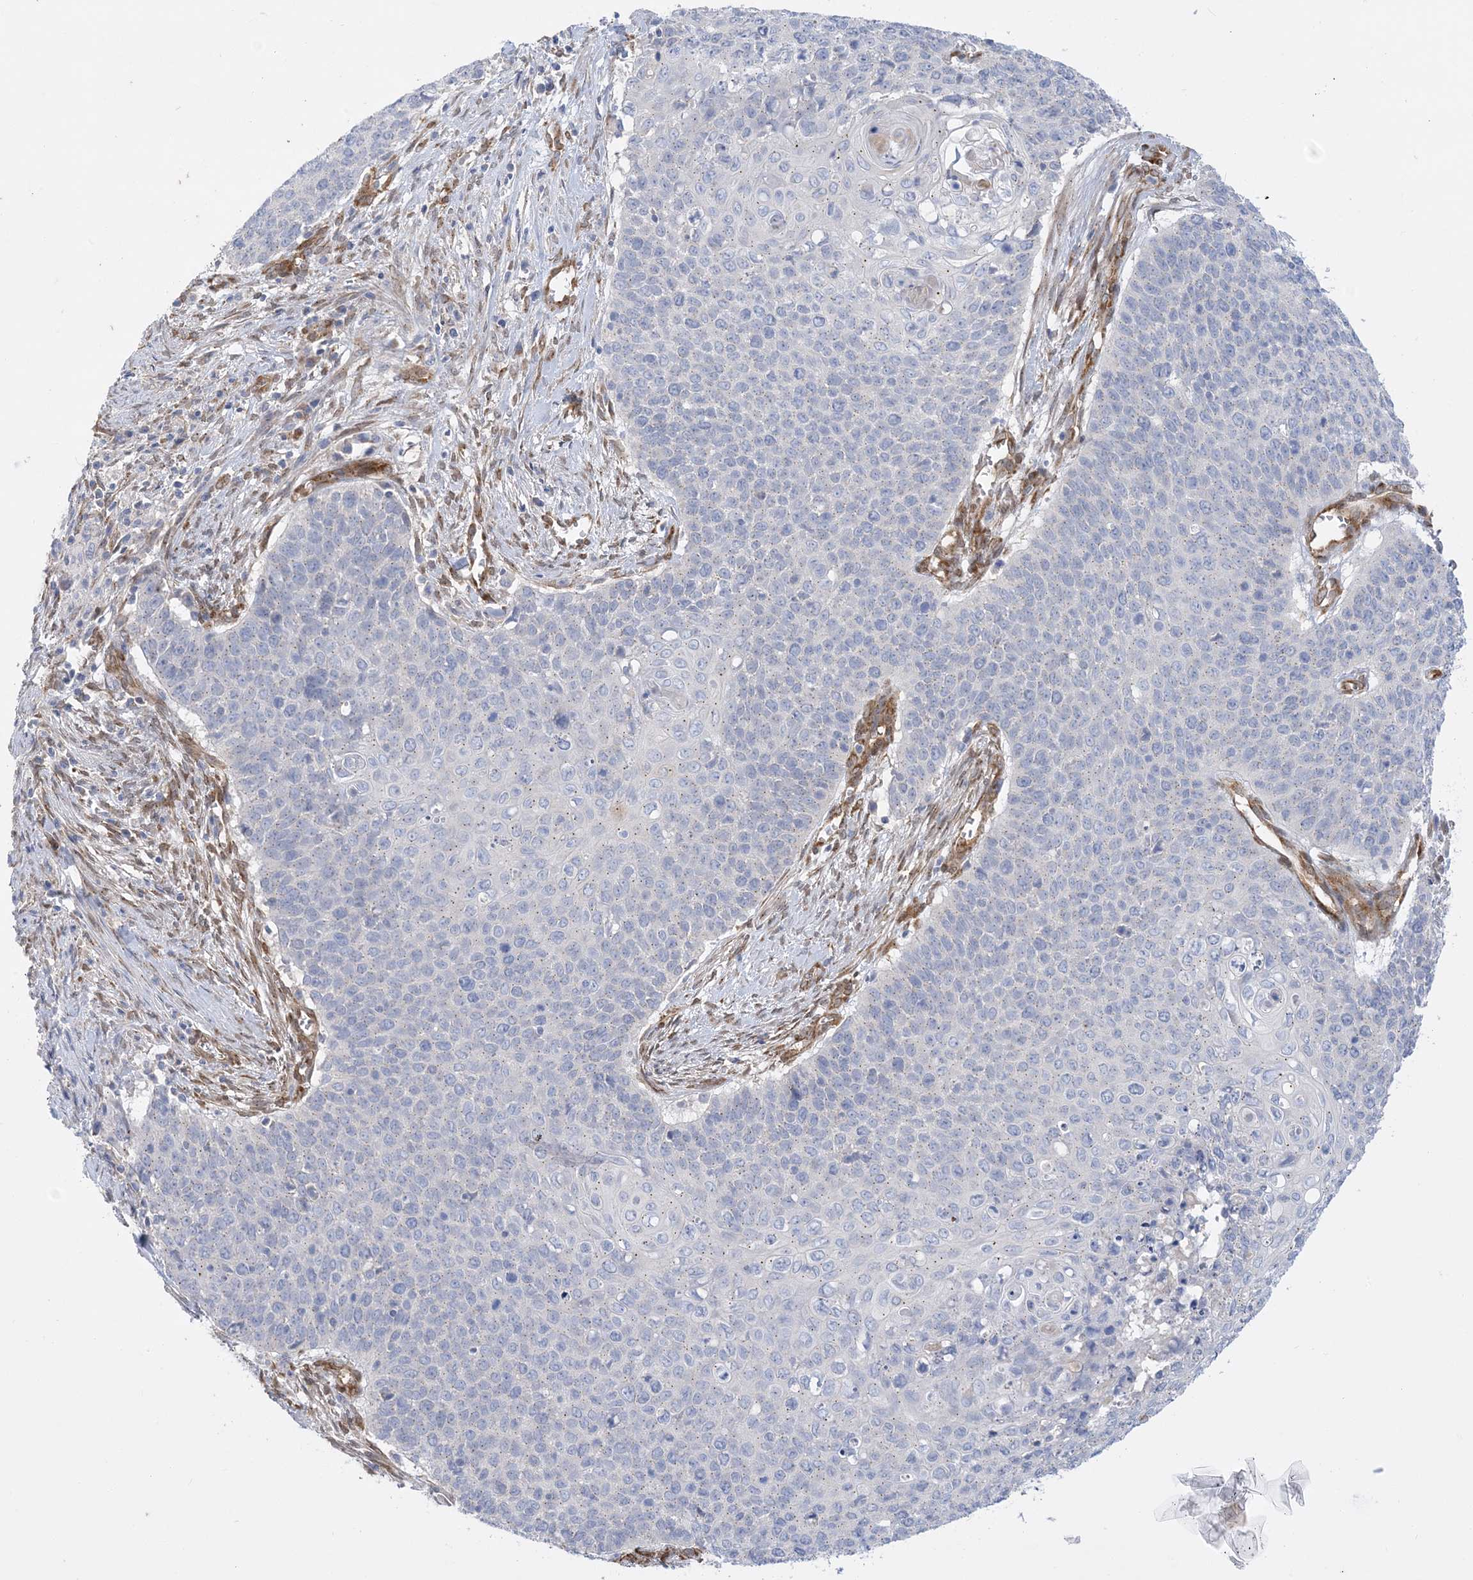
{"staining": {"intensity": "negative", "quantity": "none", "location": "none"}, "tissue": "cervical cancer", "cell_type": "Tumor cells", "image_type": "cancer", "snomed": [{"axis": "morphology", "description": "Squamous cell carcinoma, NOS"}, {"axis": "topography", "description": "Cervix"}], "caption": "Immunohistochemistry (IHC) photomicrograph of human cervical cancer (squamous cell carcinoma) stained for a protein (brown), which shows no positivity in tumor cells.", "gene": "RBMS3", "patient": {"sex": "female", "age": 39}}